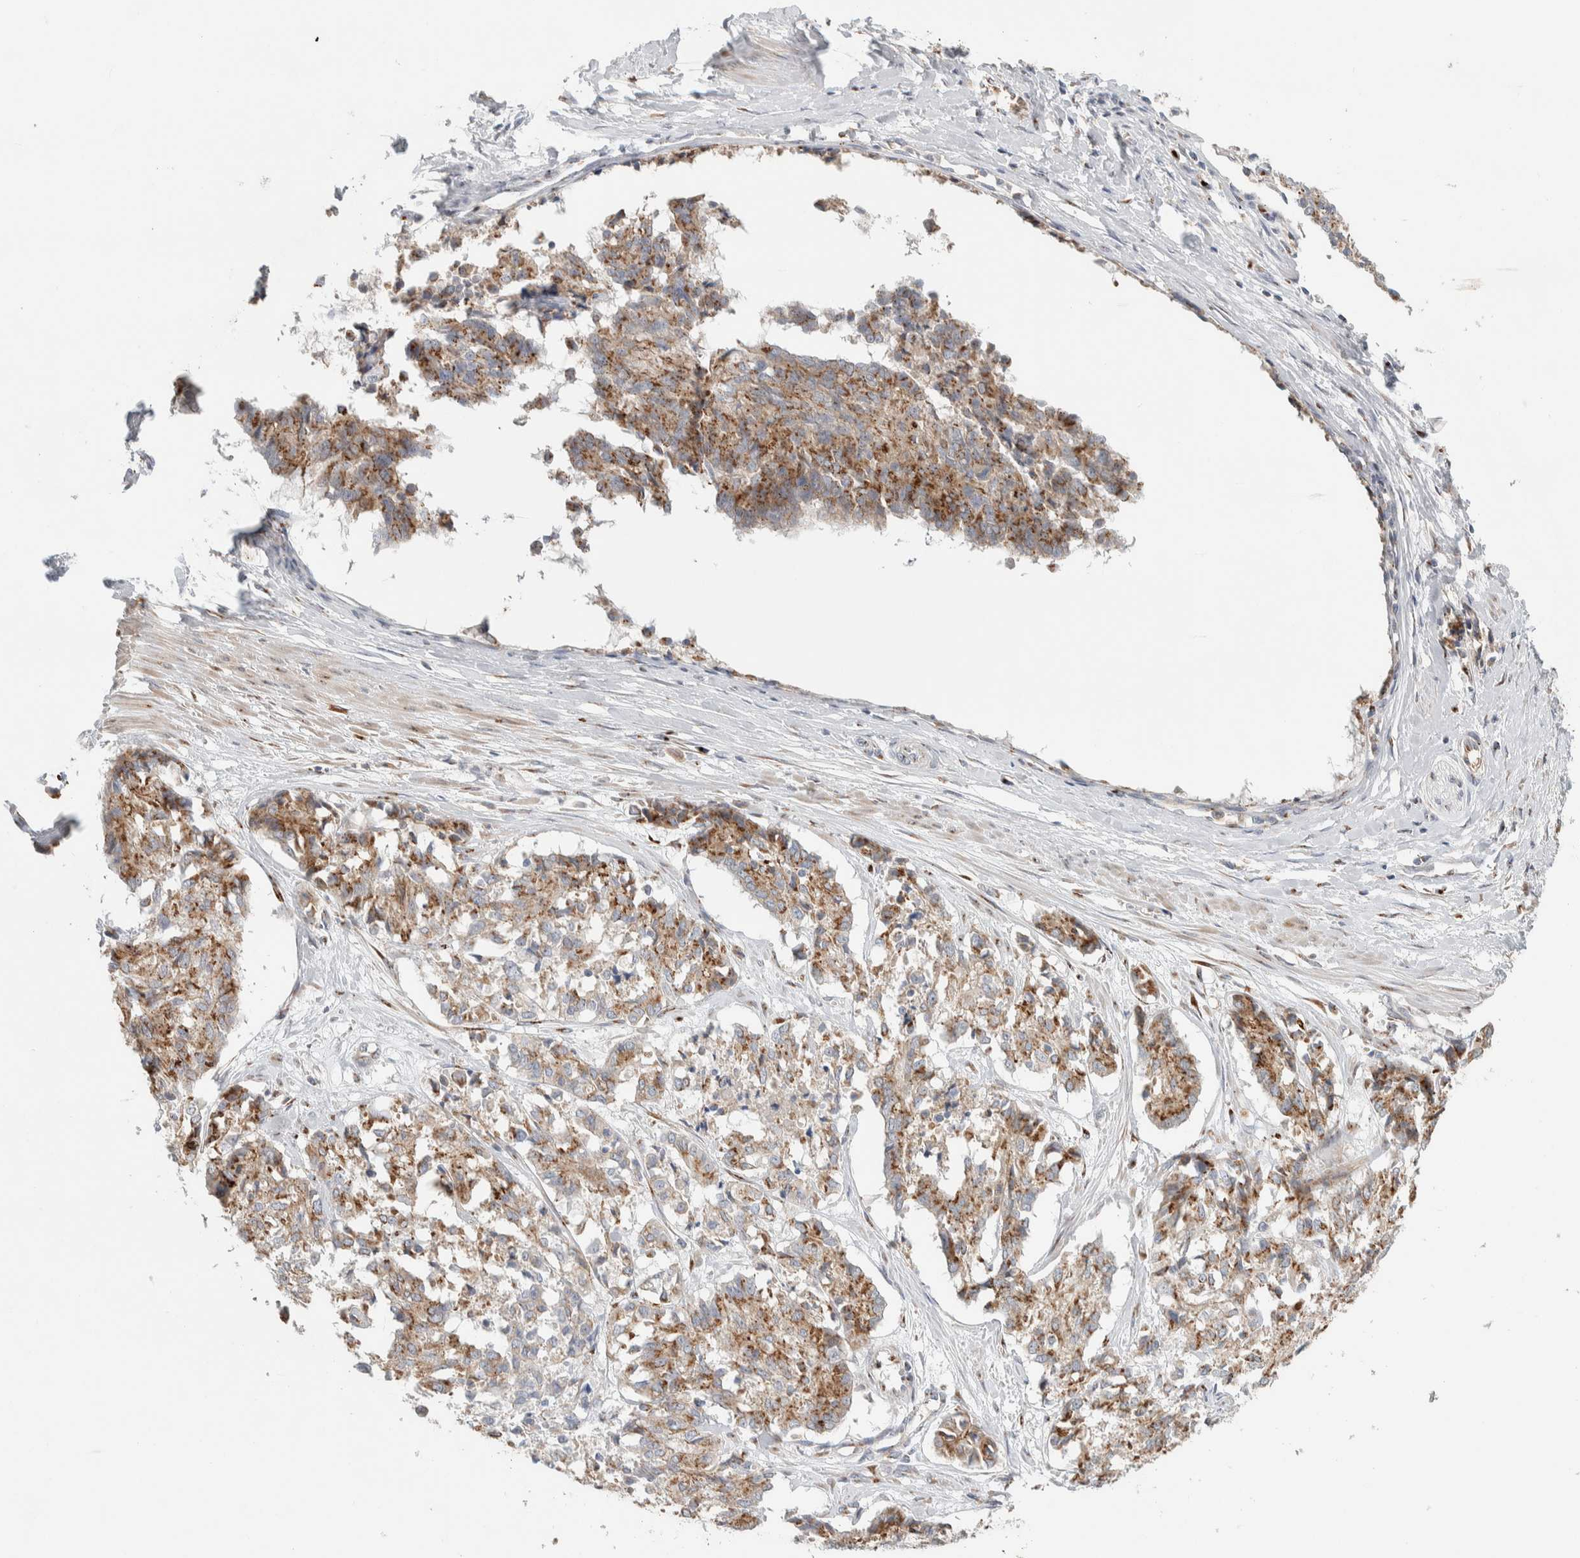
{"staining": {"intensity": "moderate", "quantity": ">75%", "location": "cytoplasmic/membranous"}, "tissue": "cervical cancer", "cell_type": "Tumor cells", "image_type": "cancer", "snomed": [{"axis": "morphology", "description": "Squamous cell carcinoma, NOS"}, {"axis": "topography", "description": "Cervix"}], "caption": "DAB immunohistochemical staining of human squamous cell carcinoma (cervical) shows moderate cytoplasmic/membranous protein expression in approximately >75% of tumor cells.", "gene": "SLC38A10", "patient": {"sex": "female", "age": 35}}